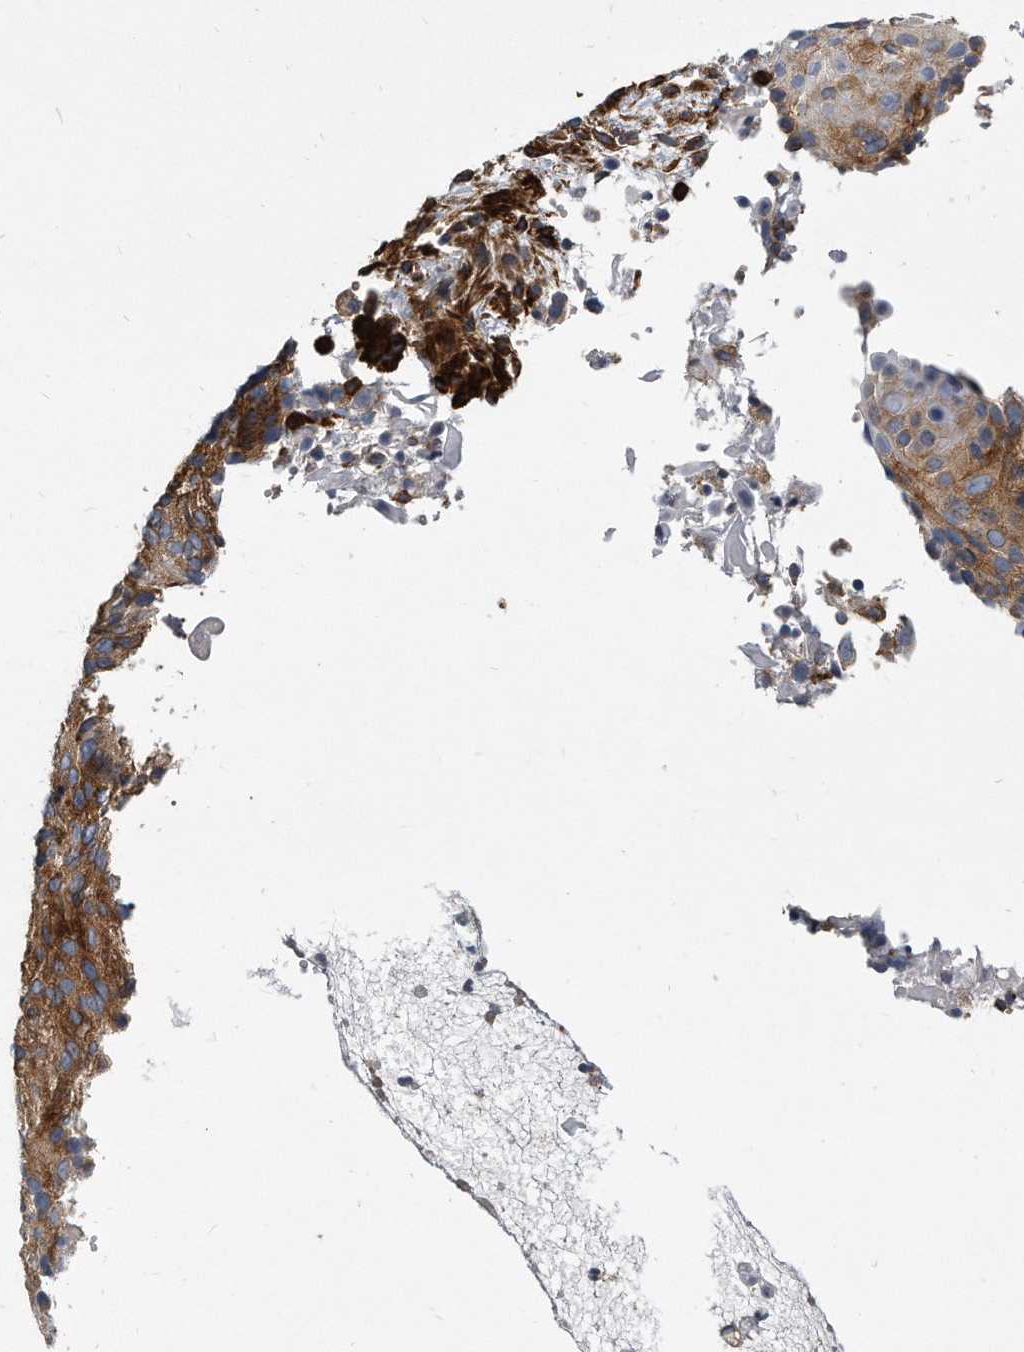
{"staining": {"intensity": "moderate", "quantity": ">75%", "location": "cytoplasmic/membranous"}, "tissue": "cervical cancer", "cell_type": "Tumor cells", "image_type": "cancer", "snomed": [{"axis": "morphology", "description": "Squamous cell carcinoma, NOS"}, {"axis": "topography", "description": "Cervix"}], "caption": "Protein expression analysis of cervical squamous cell carcinoma reveals moderate cytoplasmic/membranous expression in approximately >75% of tumor cells.", "gene": "EIF2B4", "patient": {"sex": "female", "age": 74}}